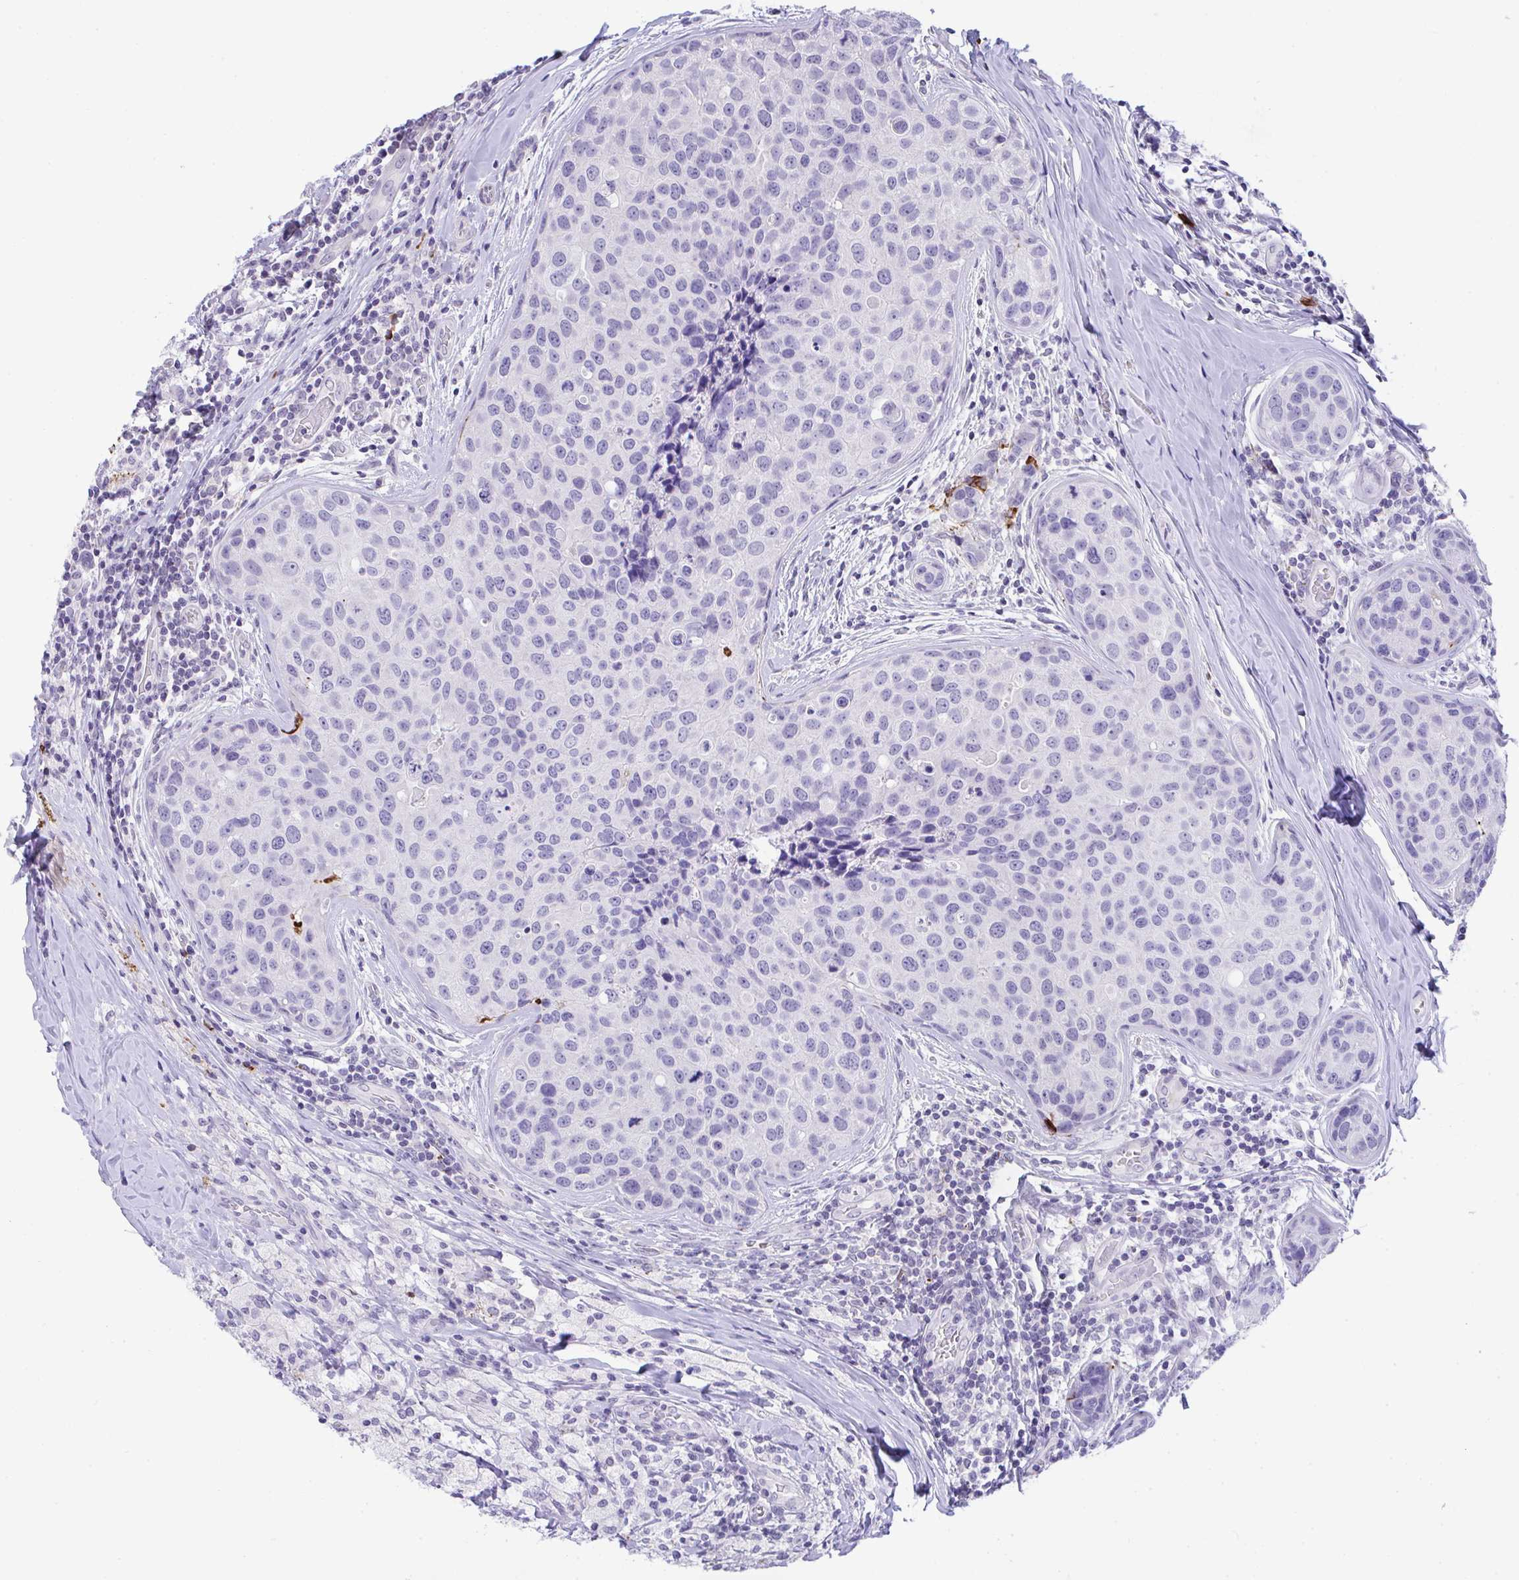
{"staining": {"intensity": "negative", "quantity": "none", "location": "none"}, "tissue": "breast cancer", "cell_type": "Tumor cells", "image_type": "cancer", "snomed": [{"axis": "morphology", "description": "Duct carcinoma"}, {"axis": "topography", "description": "Breast"}], "caption": "Protein analysis of breast cancer (infiltrating ductal carcinoma) exhibits no significant staining in tumor cells. Nuclei are stained in blue.", "gene": "KMT2E", "patient": {"sex": "female", "age": 24}}